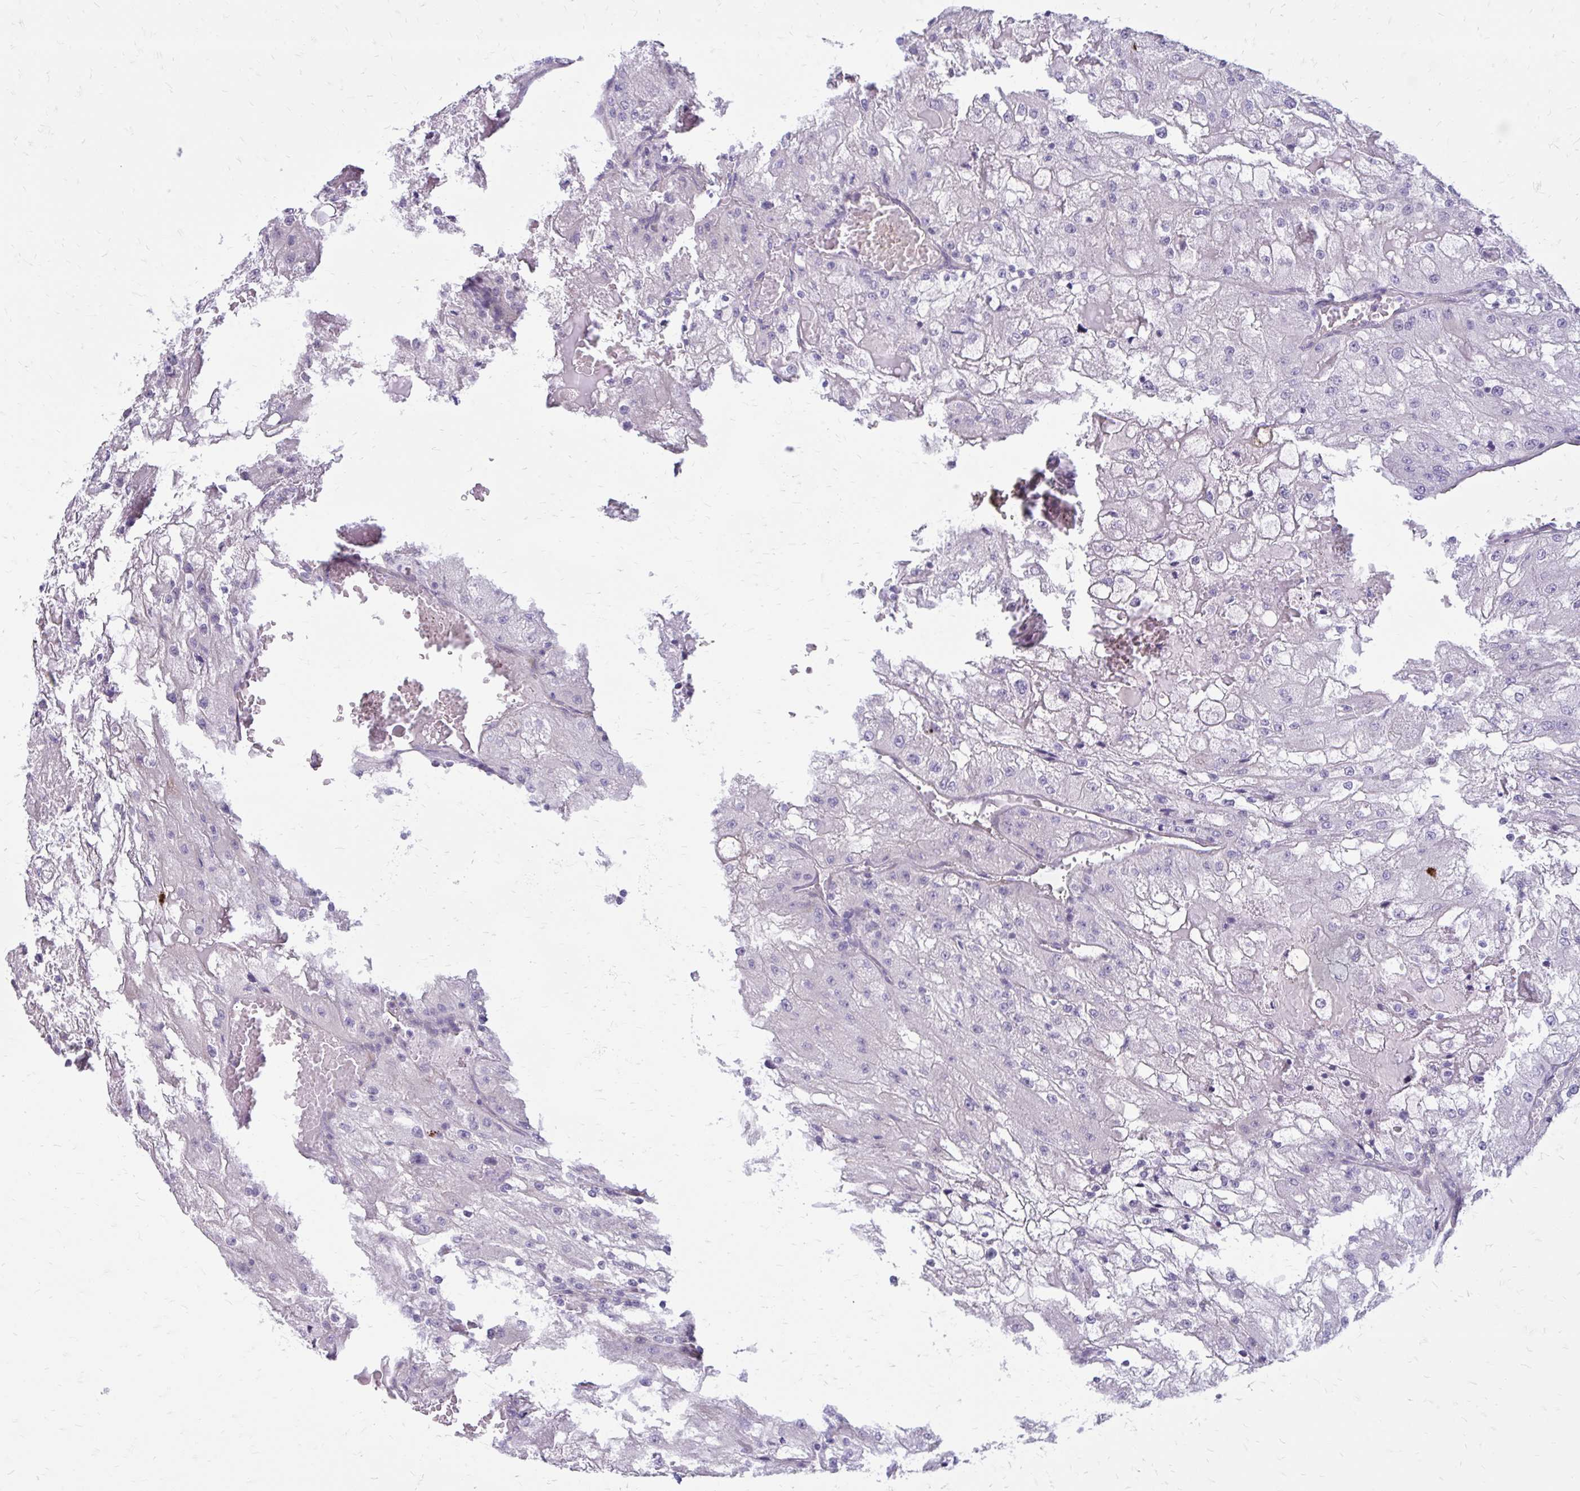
{"staining": {"intensity": "negative", "quantity": "none", "location": "none"}, "tissue": "renal cancer", "cell_type": "Tumor cells", "image_type": "cancer", "snomed": [{"axis": "morphology", "description": "Adenocarcinoma, NOS"}, {"axis": "topography", "description": "Kidney"}], "caption": "DAB immunohistochemical staining of renal adenocarcinoma shows no significant expression in tumor cells.", "gene": "BEND5", "patient": {"sex": "female", "age": 74}}